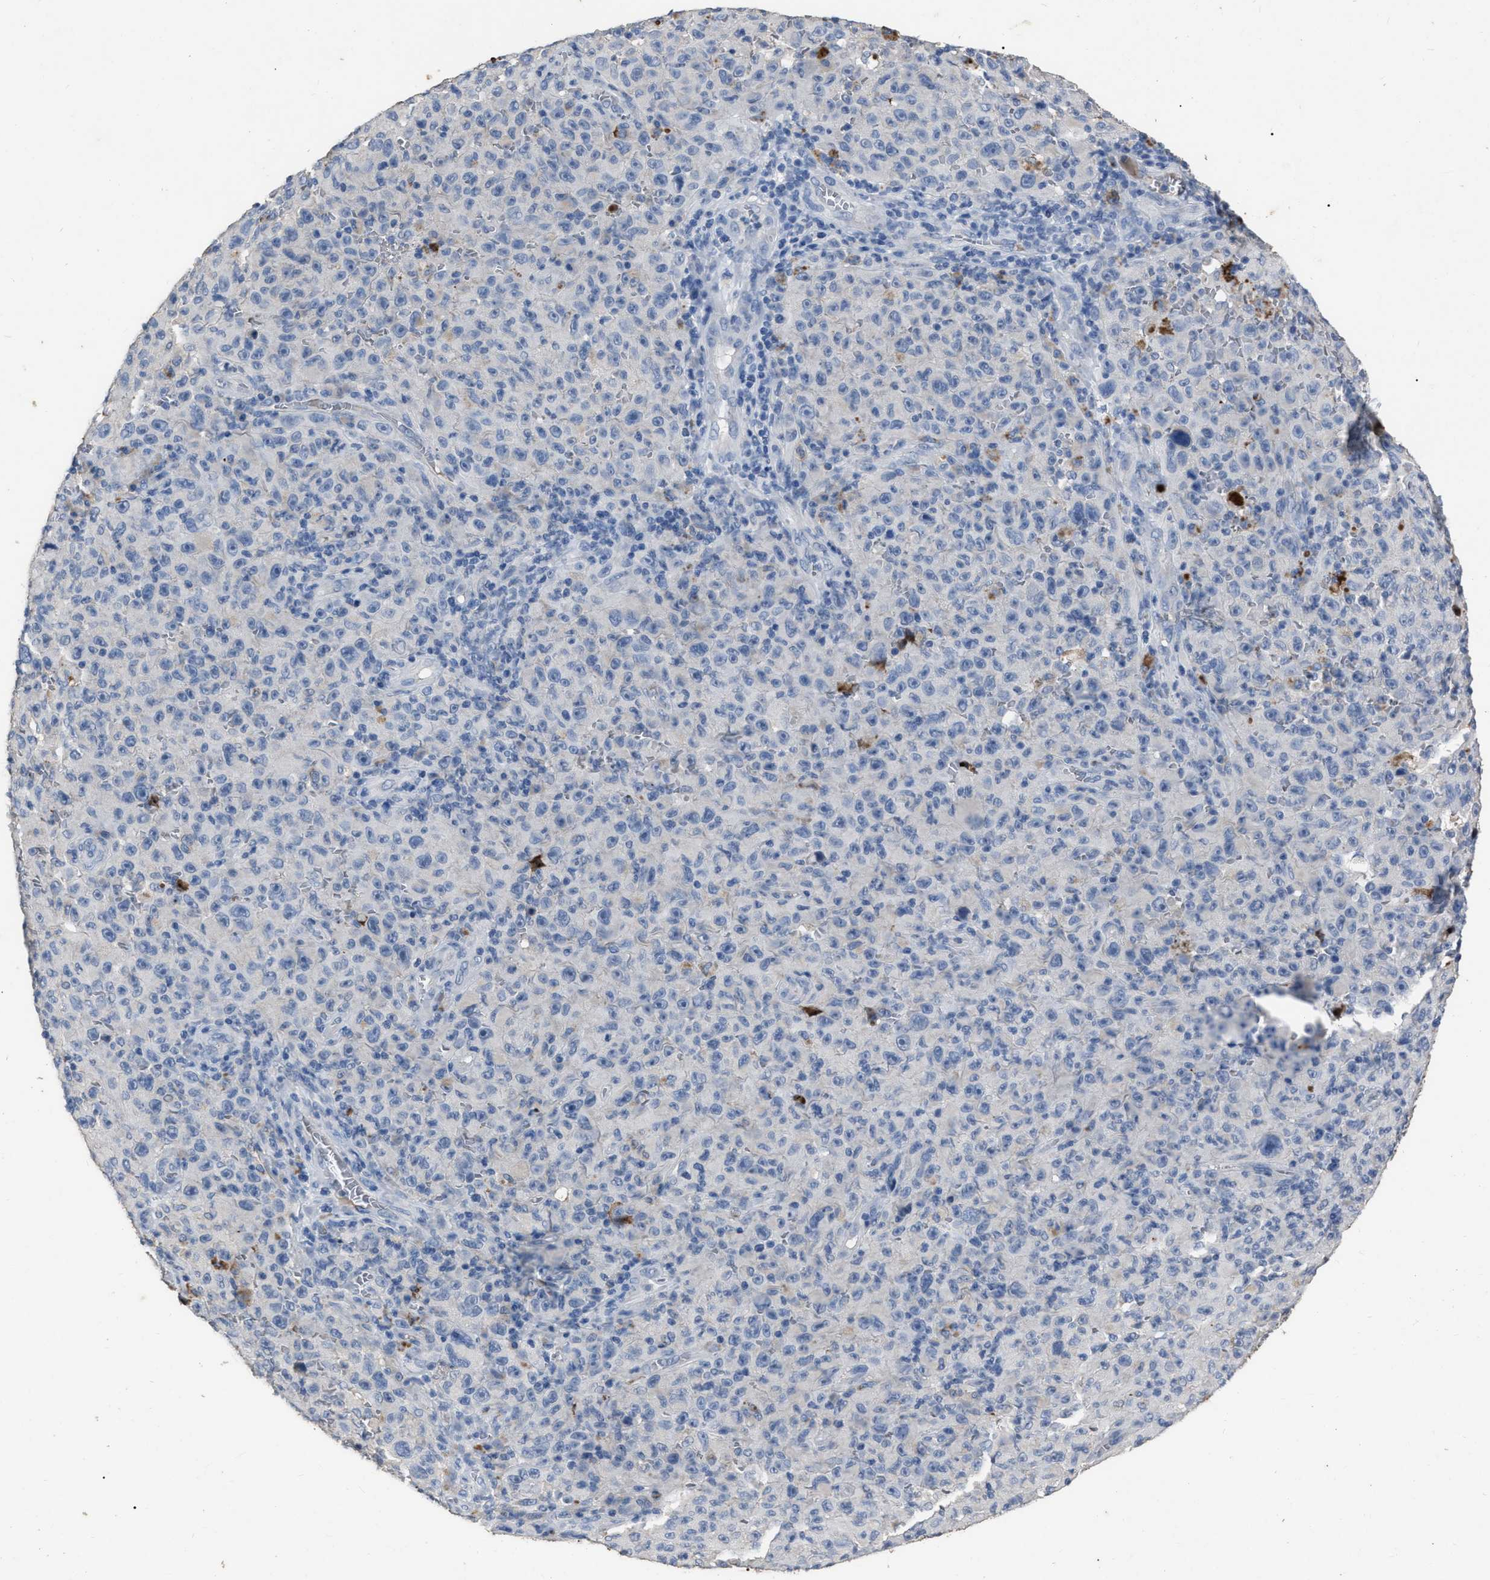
{"staining": {"intensity": "negative", "quantity": "none", "location": "none"}, "tissue": "melanoma", "cell_type": "Tumor cells", "image_type": "cancer", "snomed": [{"axis": "morphology", "description": "Malignant melanoma, NOS"}, {"axis": "topography", "description": "Skin"}], "caption": "This is an immunohistochemistry histopathology image of human melanoma. There is no positivity in tumor cells.", "gene": "HABP2", "patient": {"sex": "female", "age": 82}}